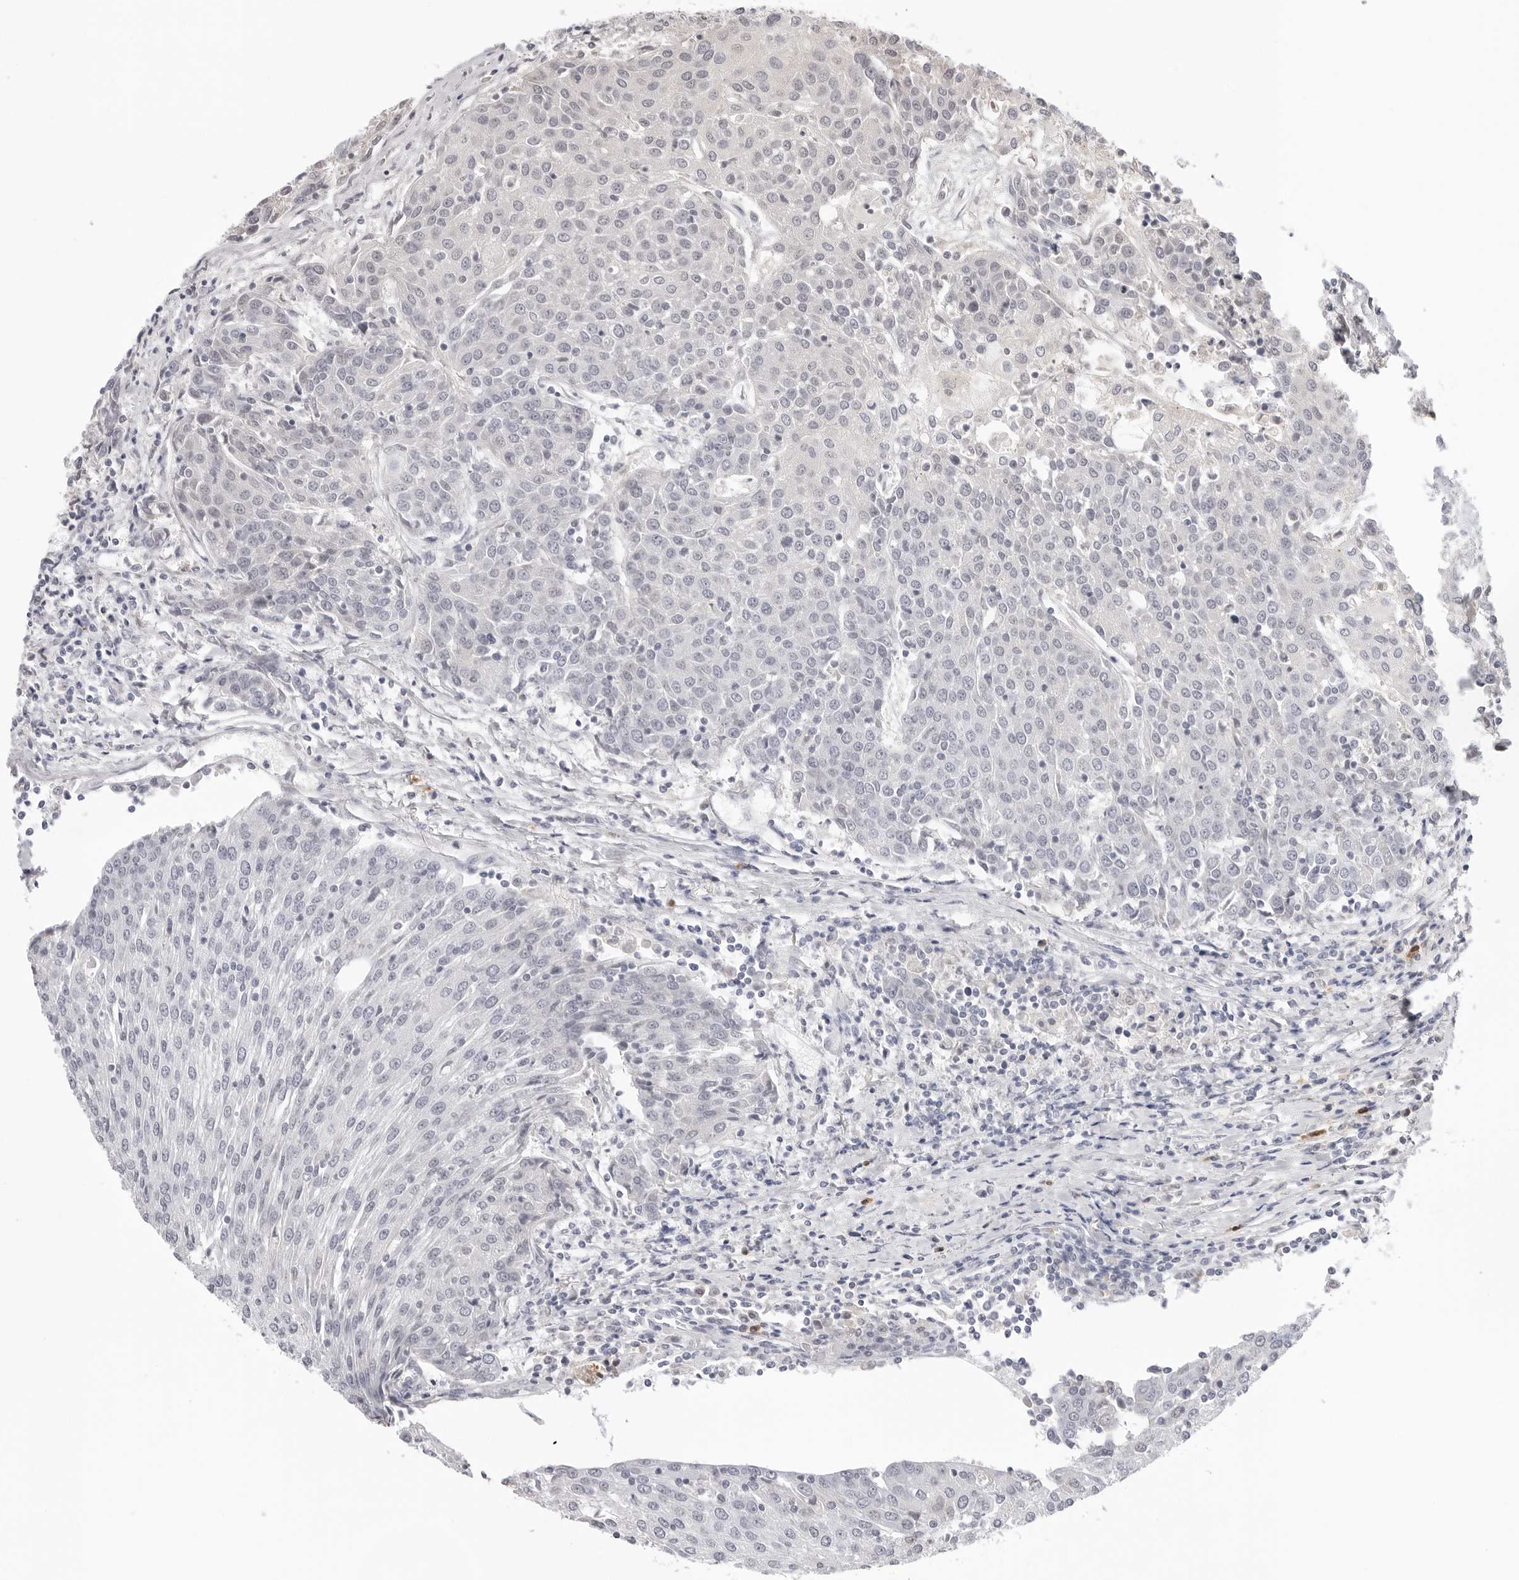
{"staining": {"intensity": "negative", "quantity": "none", "location": "none"}, "tissue": "urothelial cancer", "cell_type": "Tumor cells", "image_type": "cancer", "snomed": [{"axis": "morphology", "description": "Urothelial carcinoma, High grade"}, {"axis": "topography", "description": "Urinary bladder"}], "caption": "High magnification brightfield microscopy of urothelial carcinoma (high-grade) stained with DAB (brown) and counterstained with hematoxylin (blue): tumor cells show no significant expression.", "gene": "STRADB", "patient": {"sex": "female", "age": 85}}